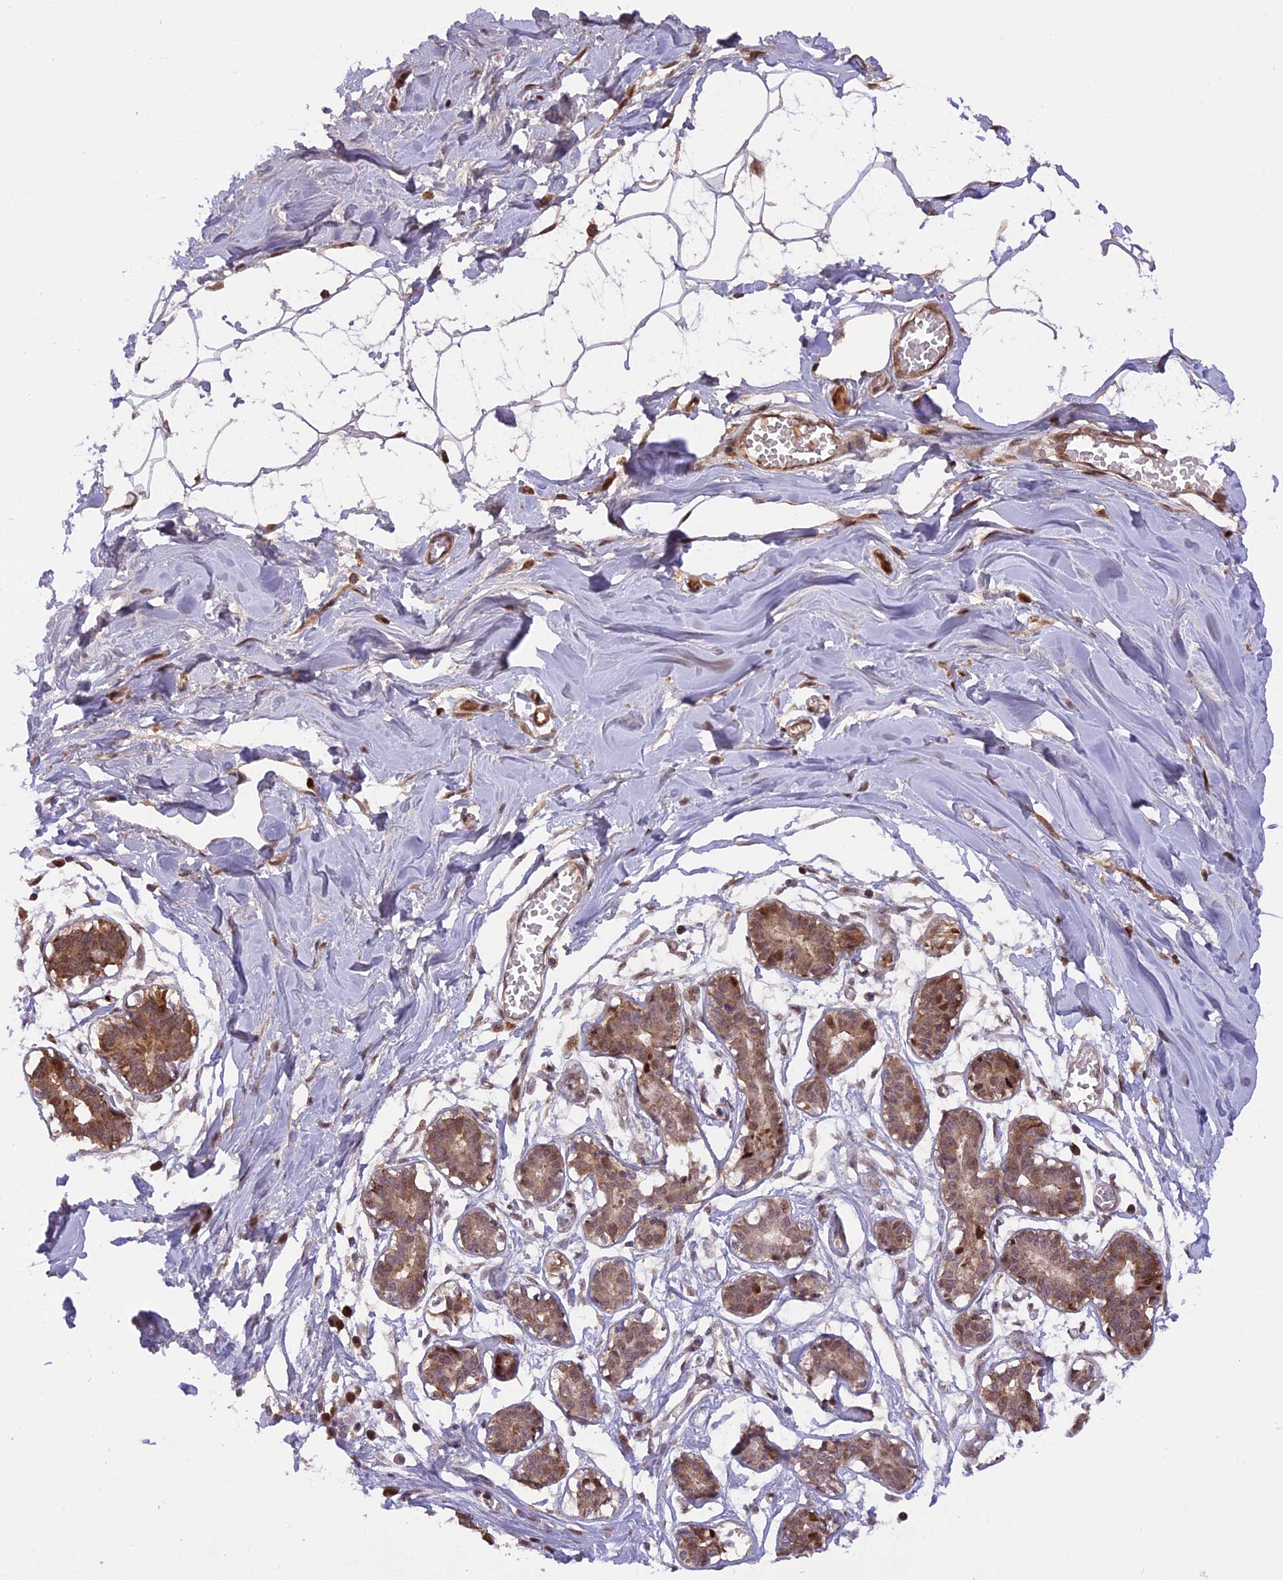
{"staining": {"intensity": "negative", "quantity": "none", "location": "none"}, "tissue": "breast", "cell_type": "Adipocytes", "image_type": "normal", "snomed": [{"axis": "morphology", "description": "Normal tissue, NOS"}, {"axis": "topography", "description": "Breast"}], "caption": "High magnification brightfield microscopy of benign breast stained with DAB (brown) and counterstained with hematoxylin (blue): adipocytes show no significant staining.", "gene": "MICALL1", "patient": {"sex": "female", "age": 27}}